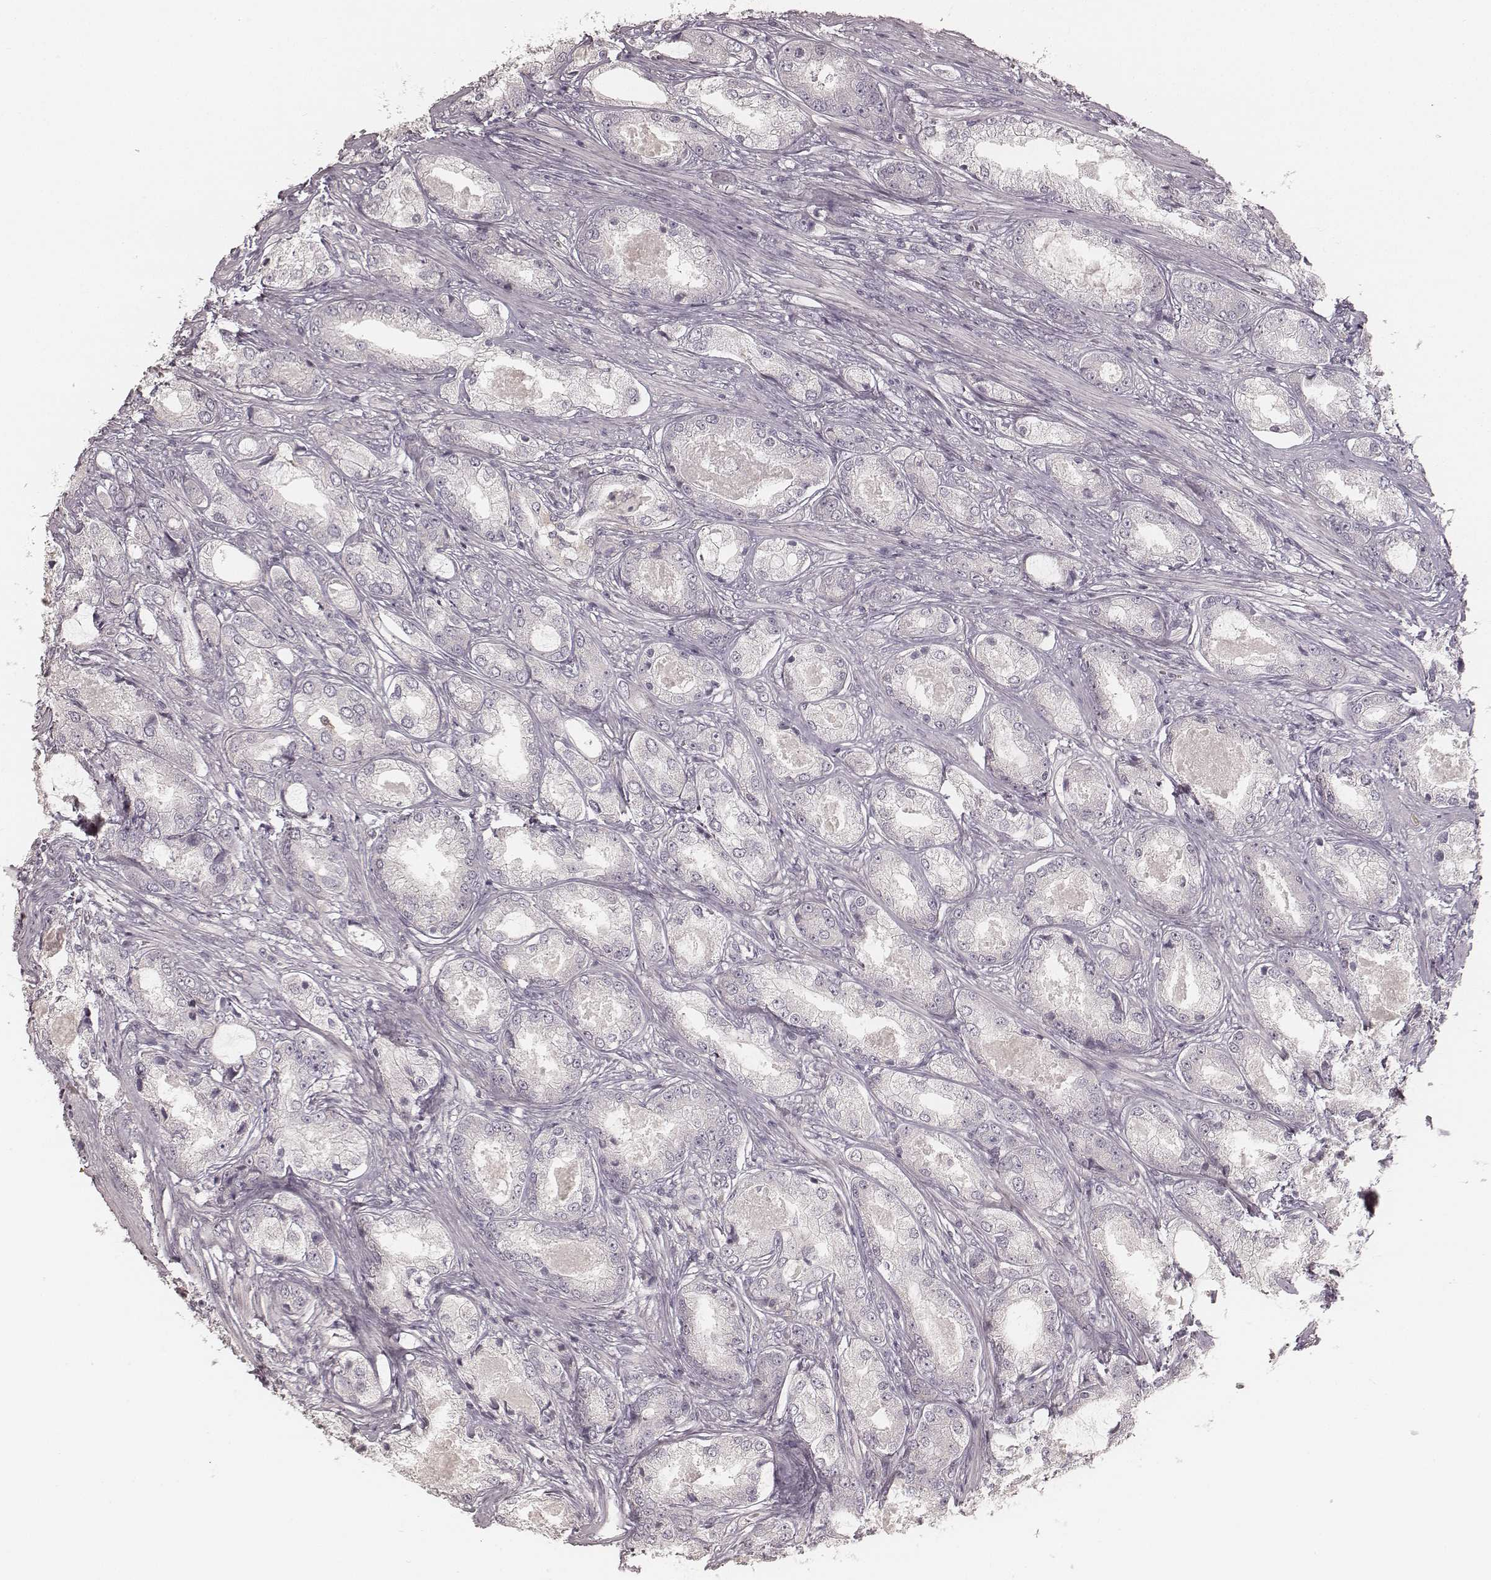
{"staining": {"intensity": "negative", "quantity": "none", "location": "none"}, "tissue": "prostate cancer", "cell_type": "Tumor cells", "image_type": "cancer", "snomed": [{"axis": "morphology", "description": "Adenocarcinoma, Low grade"}, {"axis": "topography", "description": "Prostate"}], "caption": "Tumor cells show no significant staining in prostate low-grade adenocarcinoma. (Stains: DAB (3,3'-diaminobenzidine) immunohistochemistry with hematoxylin counter stain, Microscopy: brightfield microscopy at high magnification).", "gene": "FMNL2", "patient": {"sex": "male", "age": 68}}